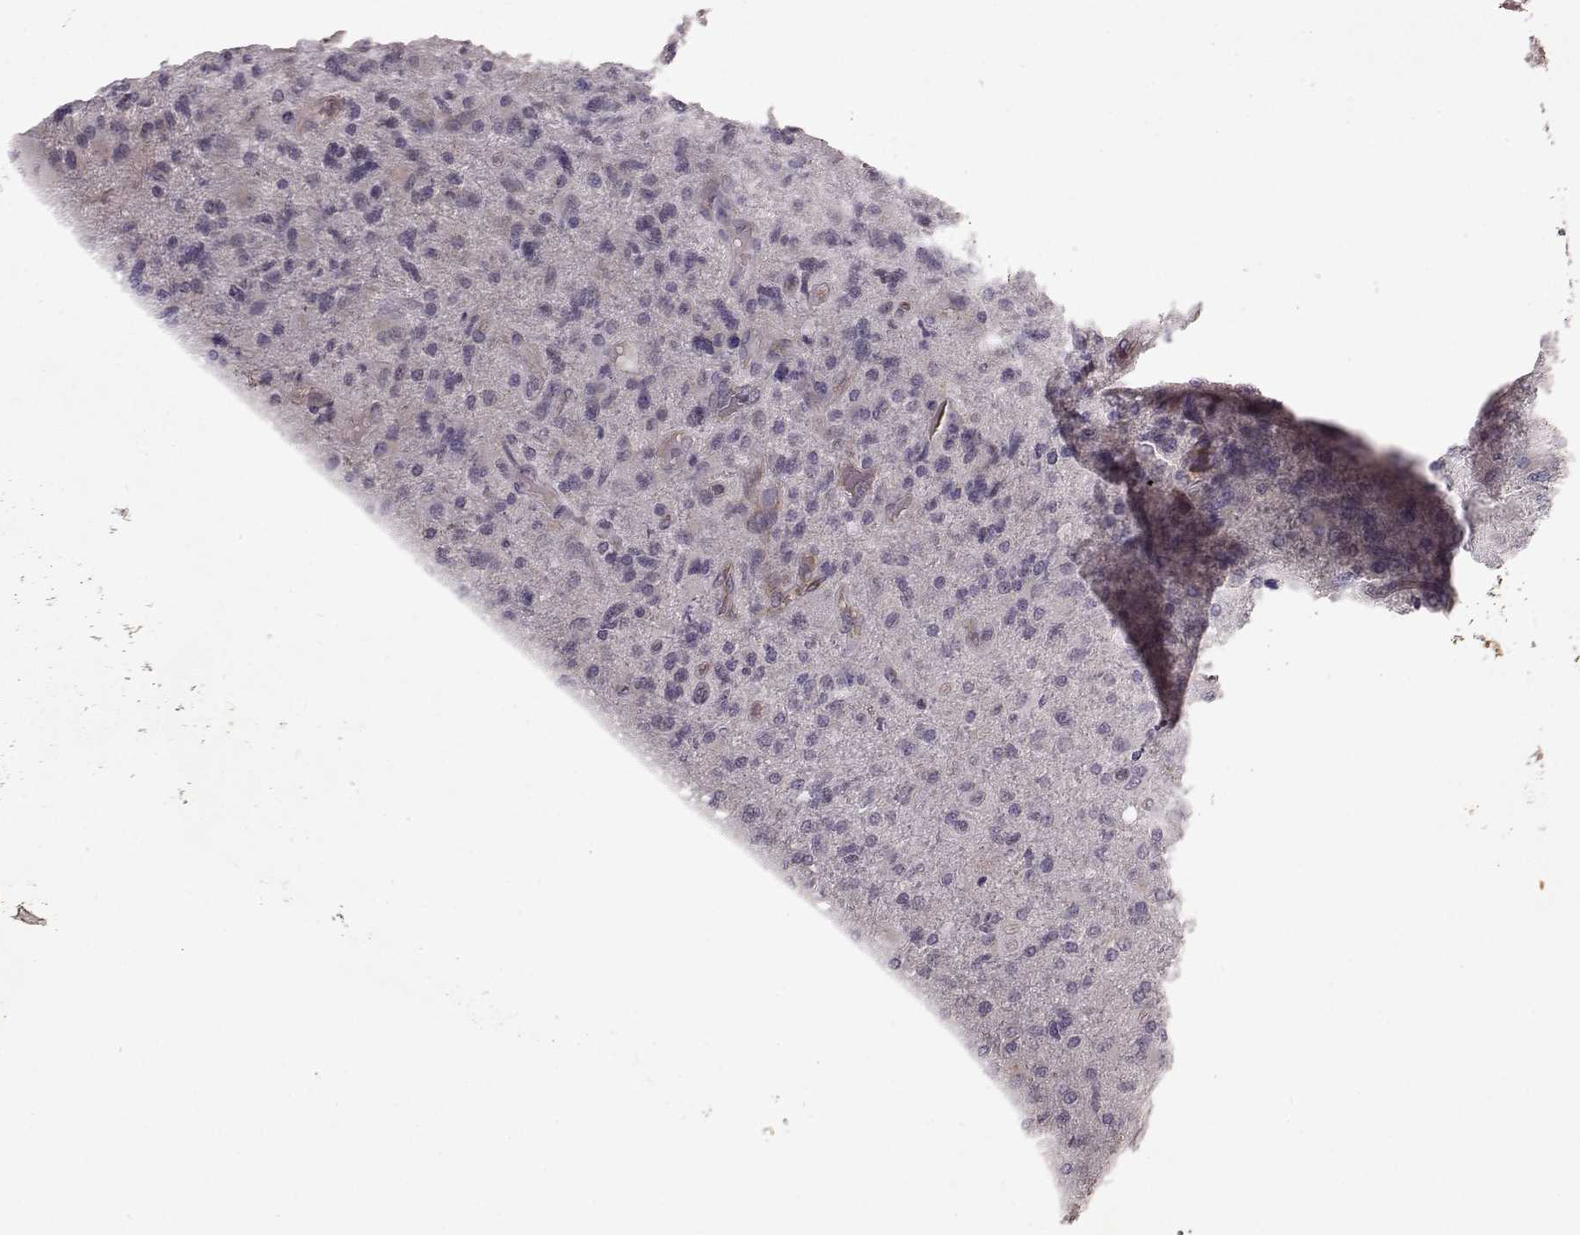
{"staining": {"intensity": "negative", "quantity": "none", "location": "none"}, "tissue": "glioma", "cell_type": "Tumor cells", "image_type": "cancer", "snomed": [{"axis": "morphology", "description": "Glioma, malignant, High grade"}, {"axis": "topography", "description": "Cerebral cortex"}], "caption": "An image of human malignant glioma (high-grade) is negative for staining in tumor cells.", "gene": "SLC52A3", "patient": {"sex": "male", "age": 70}}